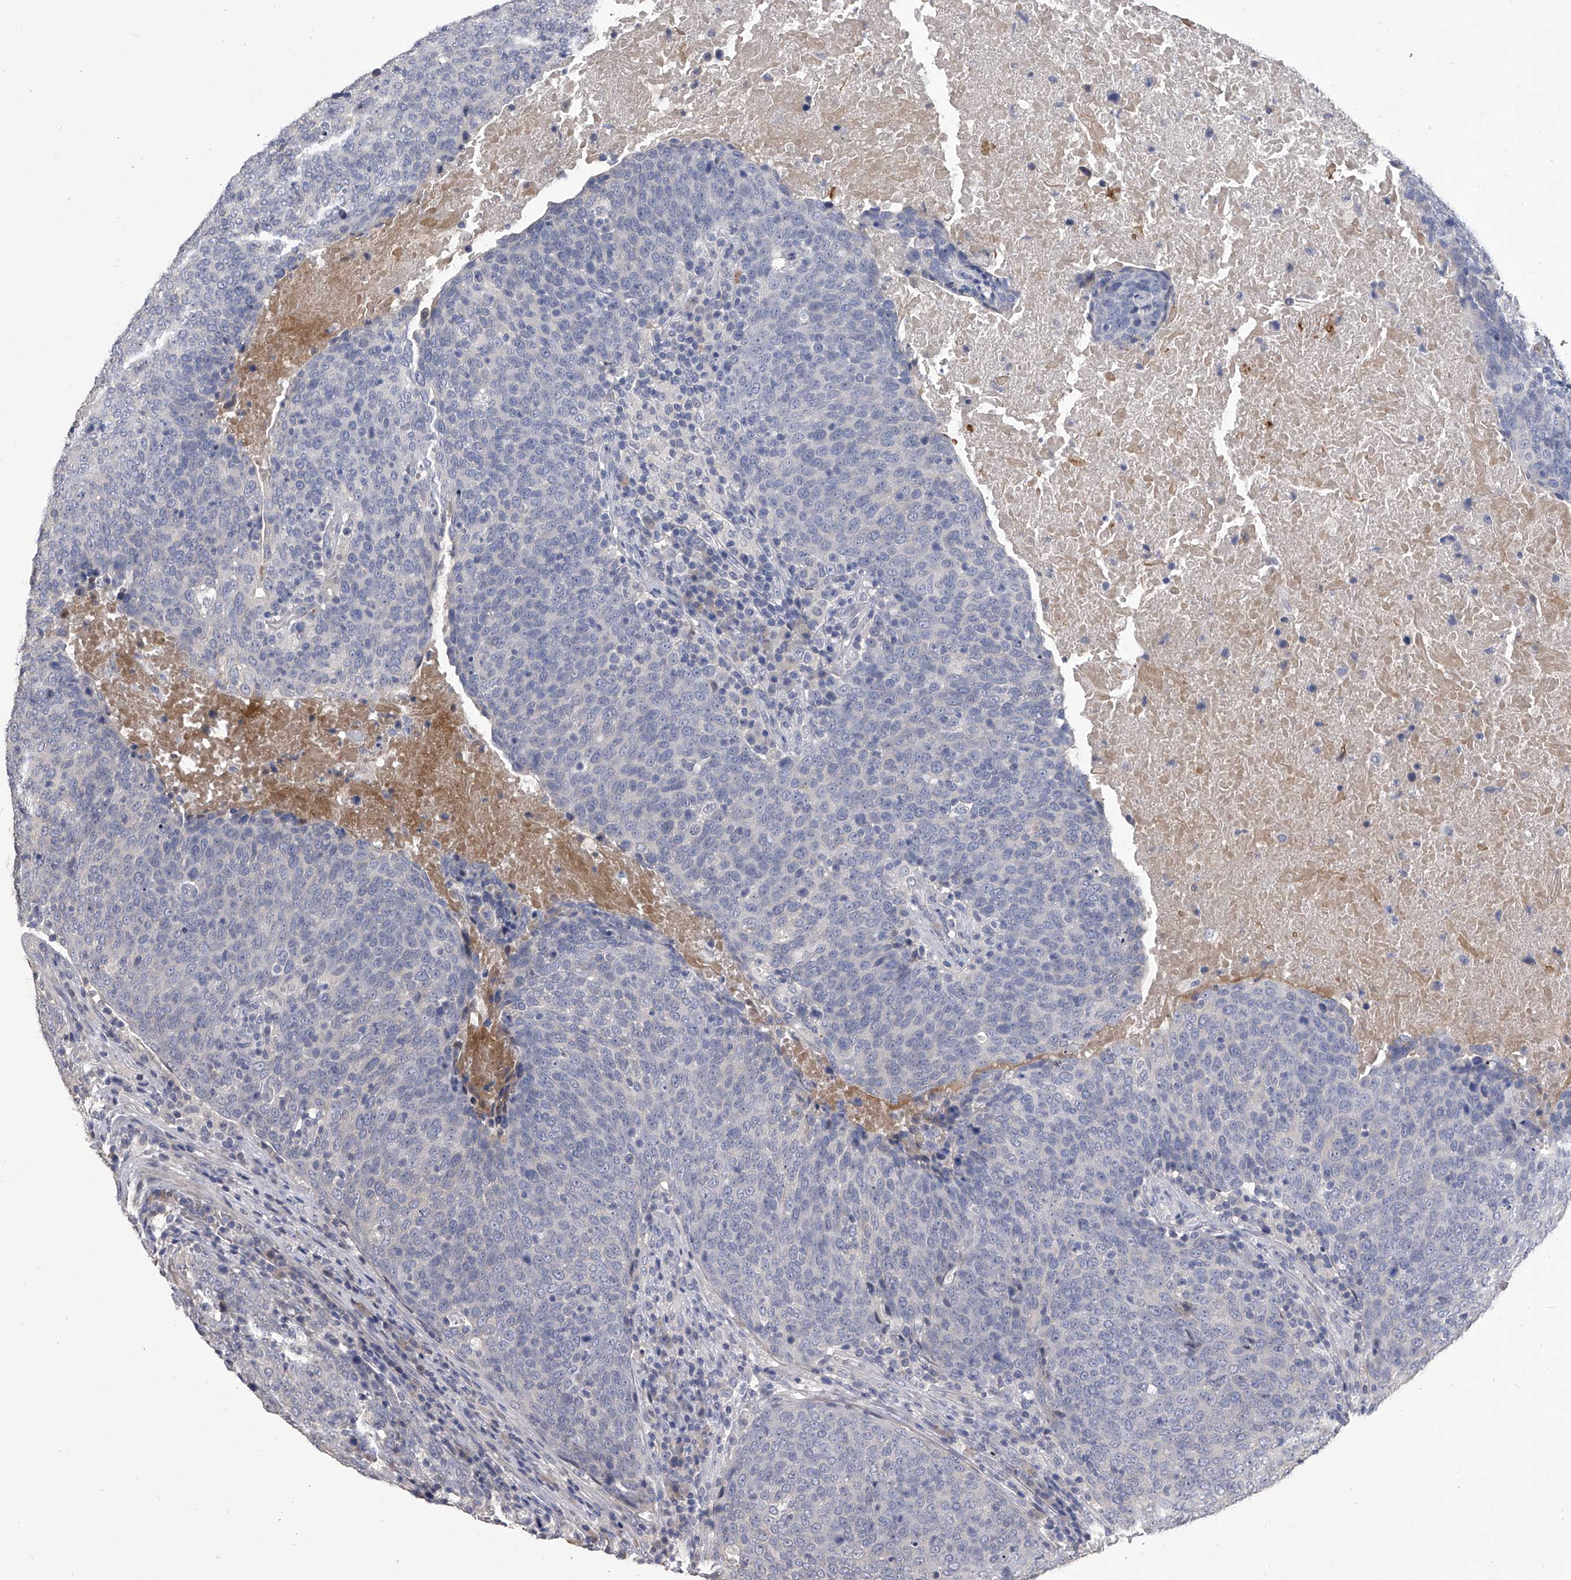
{"staining": {"intensity": "negative", "quantity": "none", "location": "none"}, "tissue": "head and neck cancer", "cell_type": "Tumor cells", "image_type": "cancer", "snomed": [{"axis": "morphology", "description": "Squamous cell carcinoma, NOS"}, {"axis": "morphology", "description": "Squamous cell carcinoma, metastatic, NOS"}, {"axis": "topography", "description": "Lymph node"}, {"axis": "topography", "description": "Head-Neck"}], "caption": "This is an immunohistochemistry photomicrograph of head and neck cancer. There is no expression in tumor cells.", "gene": "MDN1", "patient": {"sex": "male", "age": 62}}